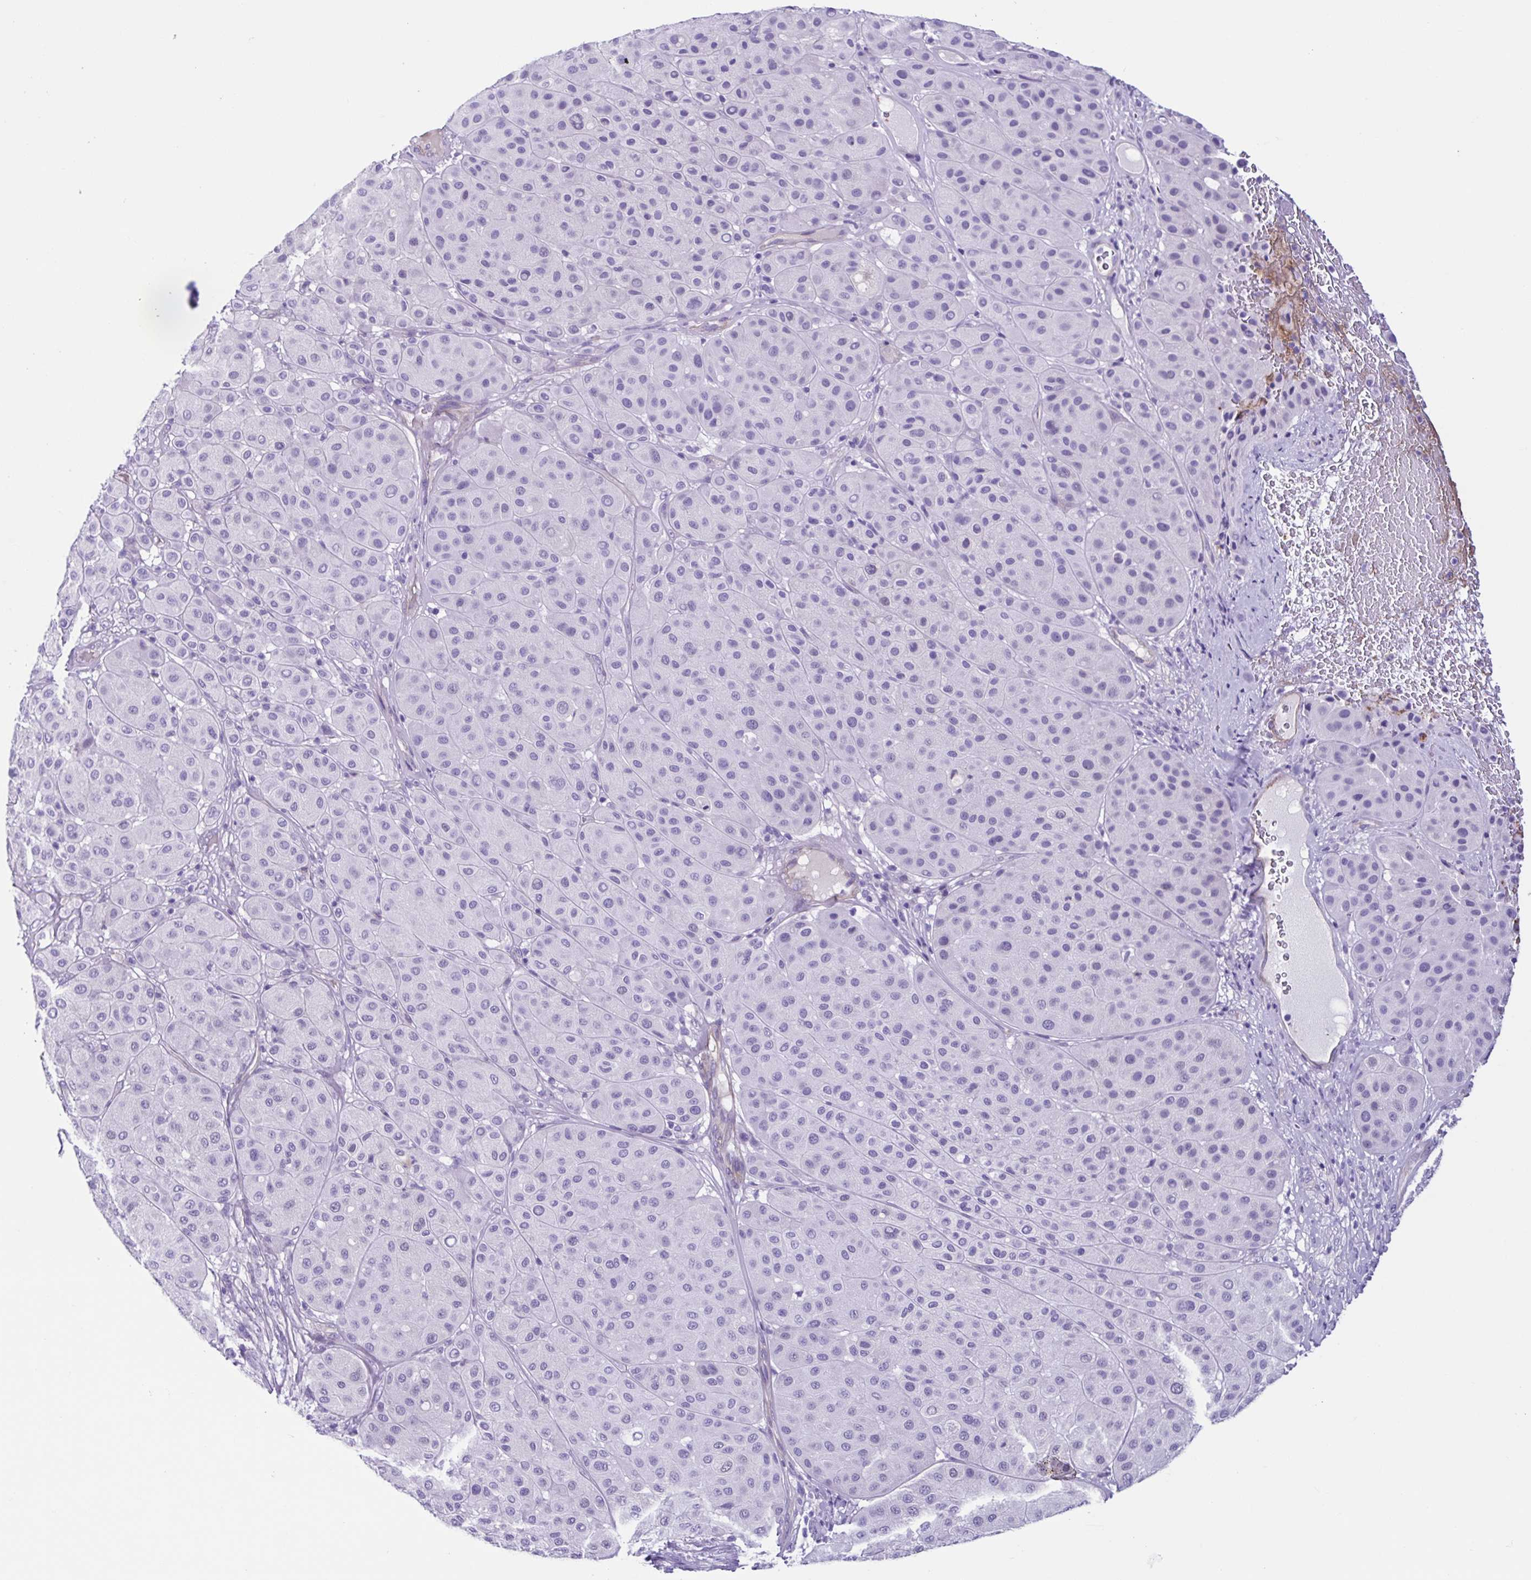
{"staining": {"intensity": "negative", "quantity": "none", "location": "none"}, "tissue": "melanoma", "cell_type": "Tumor cells", "image_type": "cancer", "snomed": [{"axis": "morphology", "description": "Malignant melanoma, Metastatic site"}, {"axis": "topography", "description": "Smooth muscle"}], "caption": "Tumor cells show no significant protein staining in melanoma.", "gene": "CYP11B1", "patient": {"sex": "male", "age": 41}}